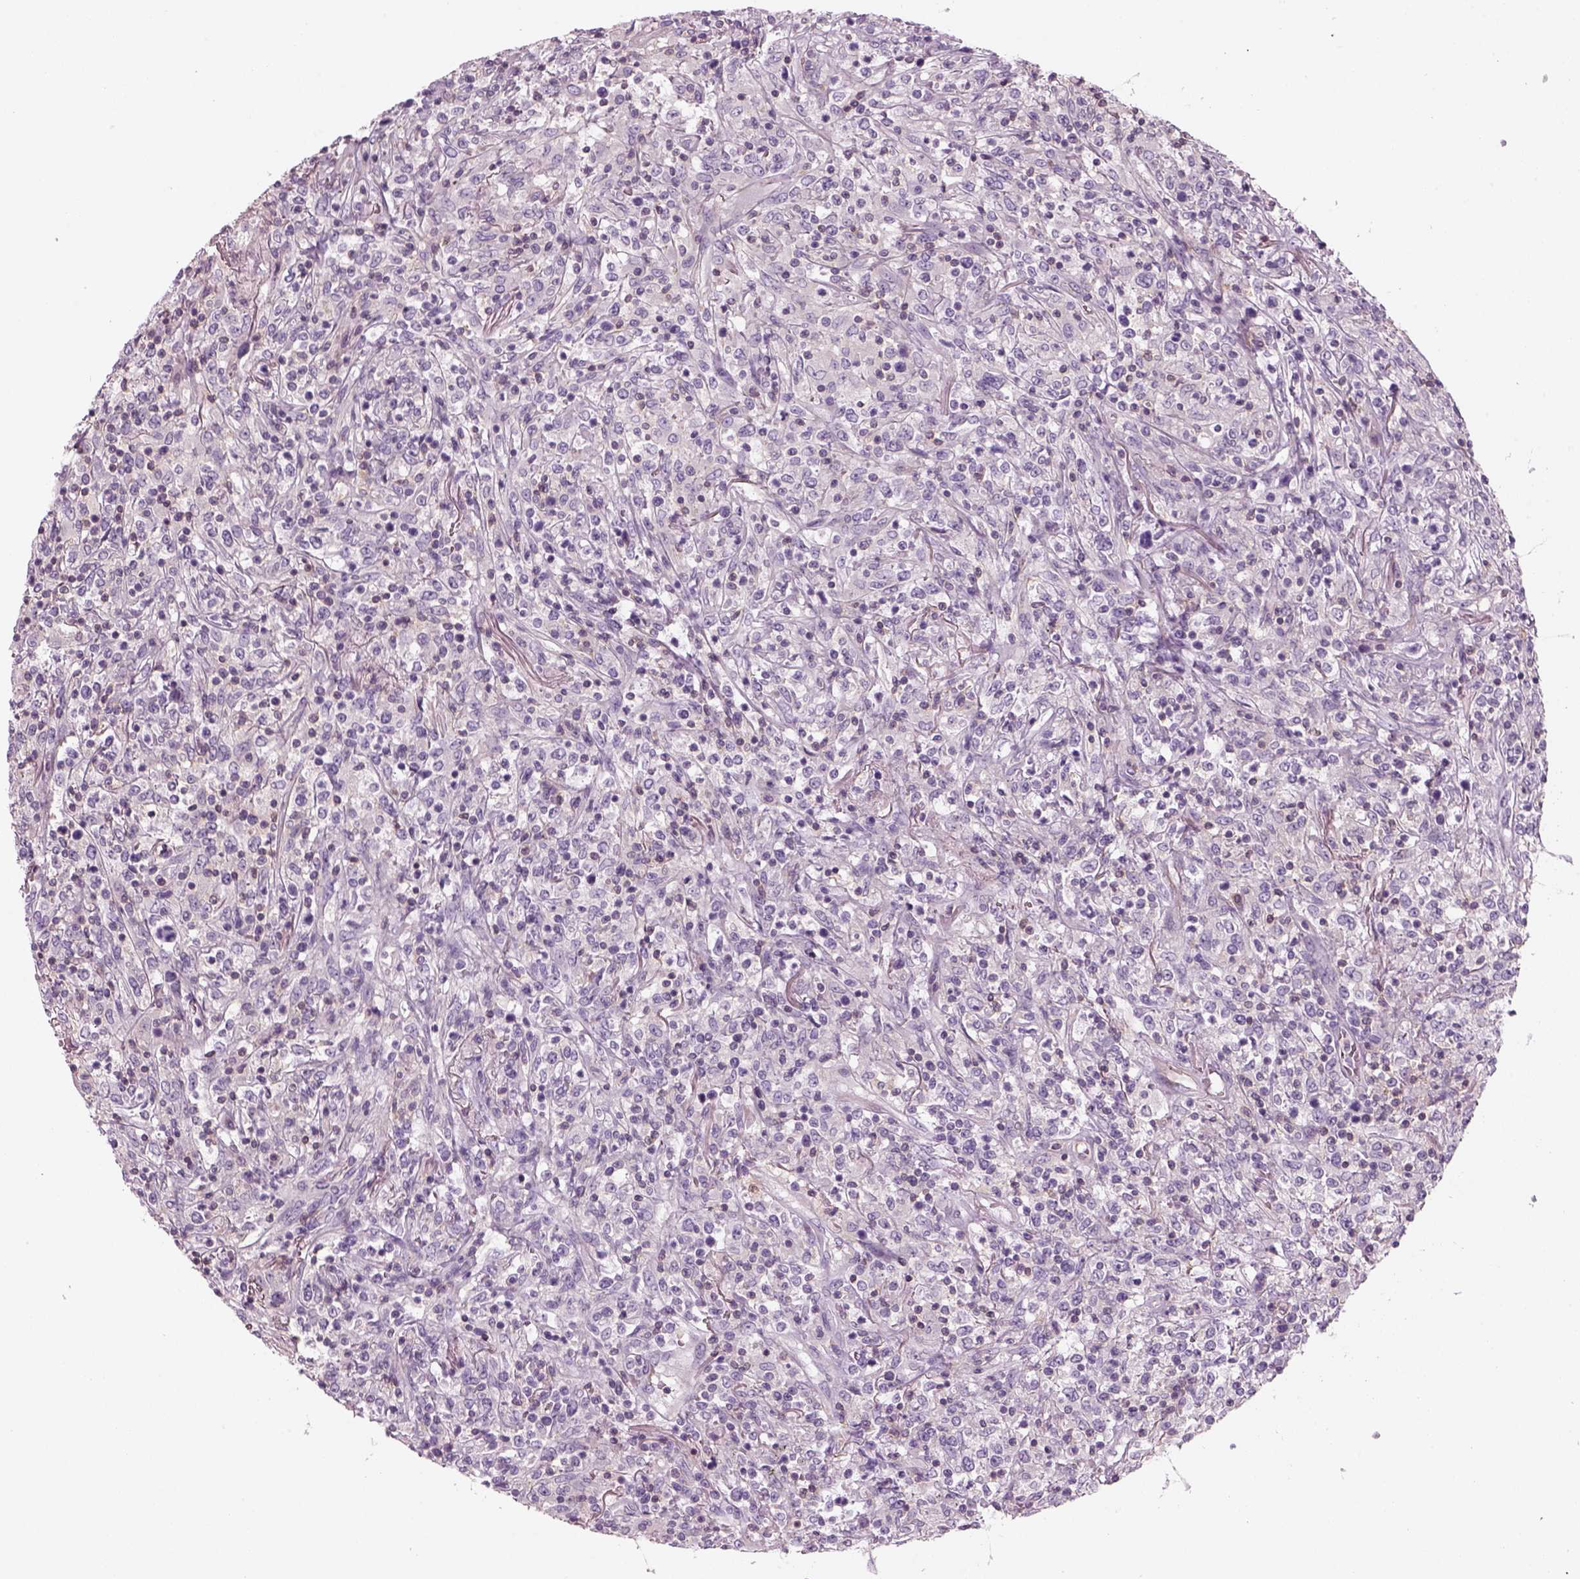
{"staining": {"intensity": "negative", "quantity": "none", "location": "none"}, "tissue": "lymphoma", "cell_type": "Tumor cells", "image_type": "cancer", "snomed": [{"axis": "morphology", "description": "Malignant lymphoma, non-Hodgkin's type, High grade"}, {"axis": "topography", "description": "Lung"}], "caption": "This is an immunohistochemistry photomicrograph of human lymphoma. There is no staining in tumor cells.", "gene": "SLC1A7", "patient": {"sex": "male", "age": 79}}